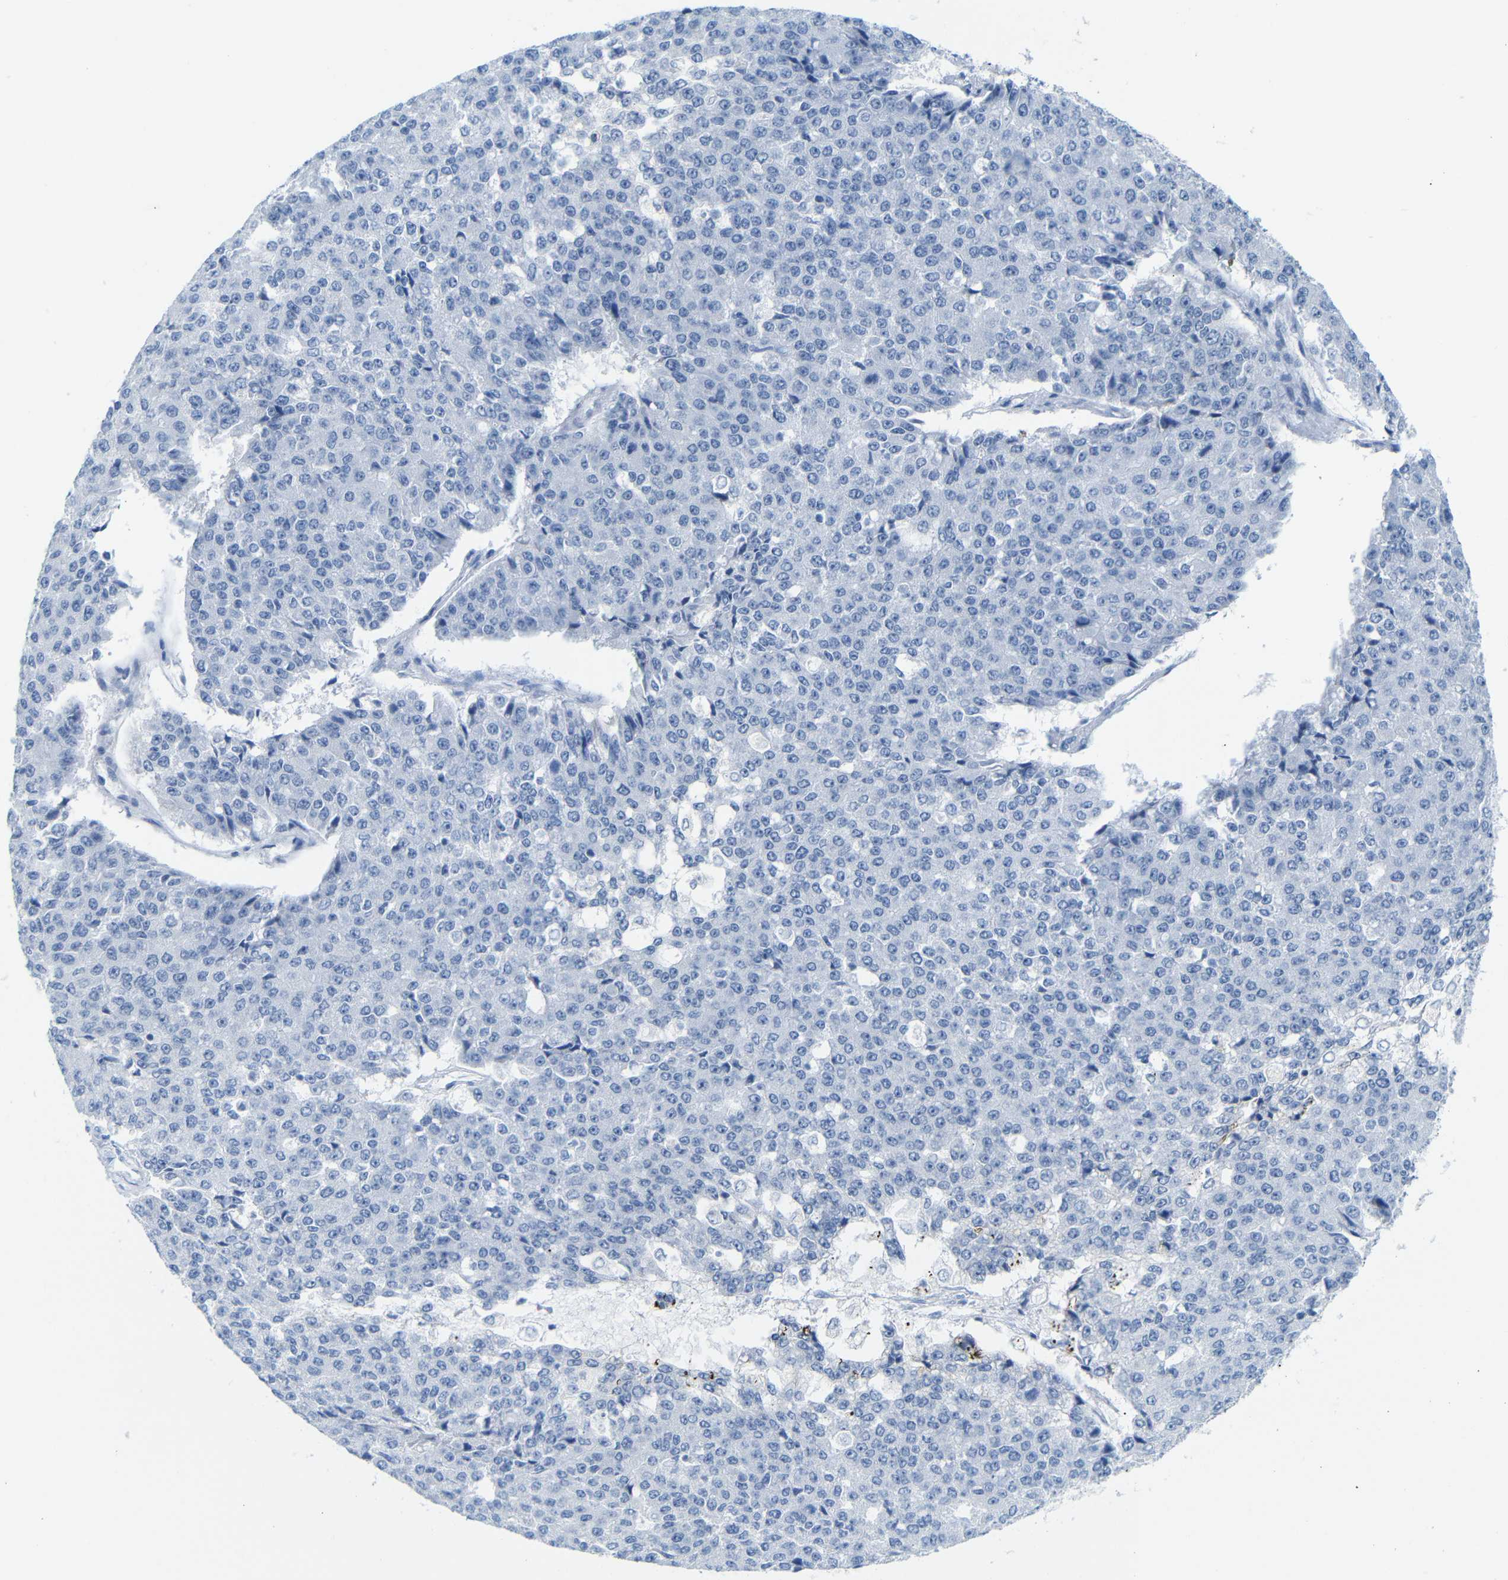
{"staining": {"intensity": "negative", "quantity": "none", "location": "none"}, "tissue": "pancreatic cancer", "cell_type": "Tumor cells", "image_type": "cancer", "snomed": [{"axis": "morphology", "description": "Adenocarcinoma, NOS"}, {"axis": "topography", "description": "Pancreas"}], "caption": "An image of human pancreatic cancer is negative for staining in tumor cells.", "gene": "FCRL1", "patient": {"sex": "male", "age": 50}}